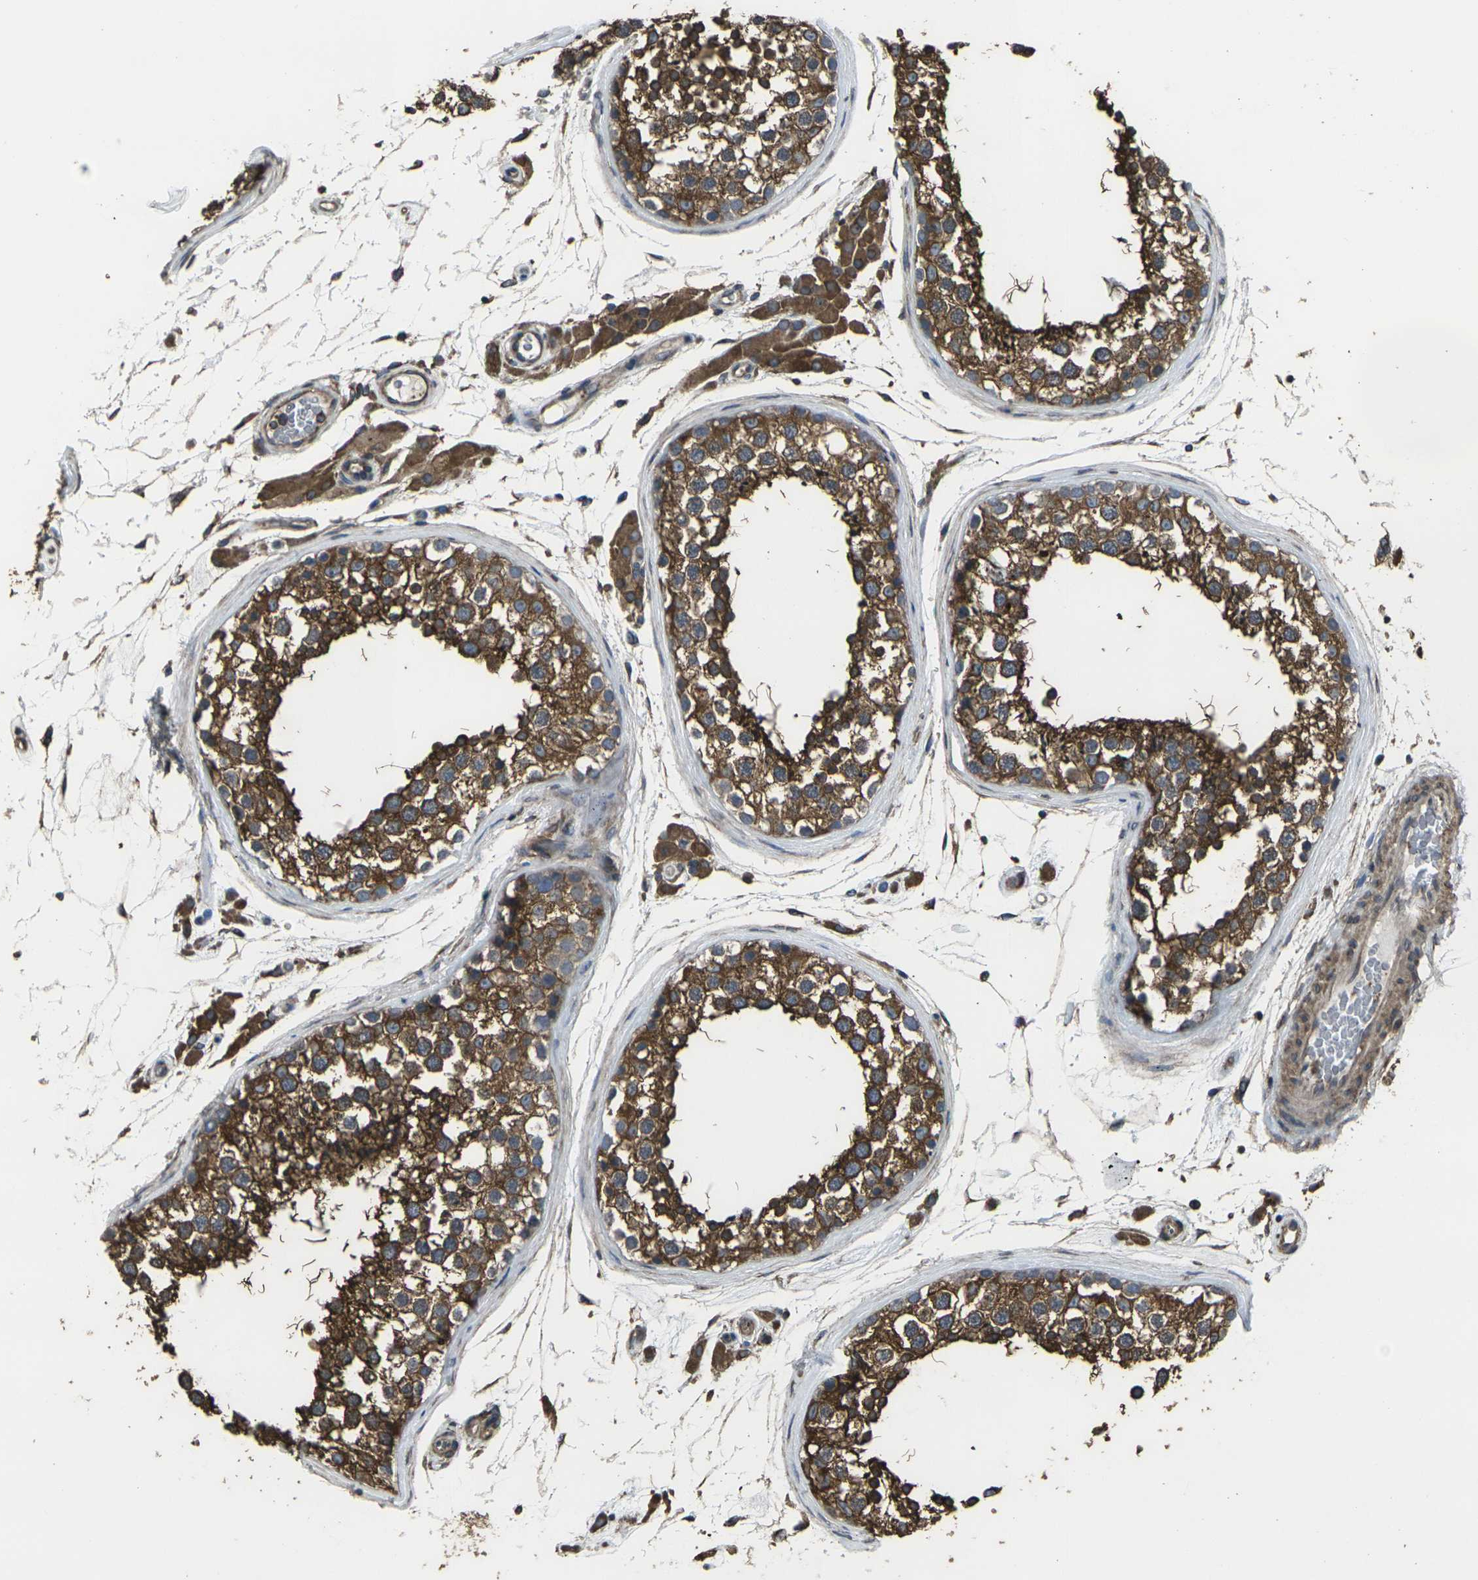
{"staining": {"intensity": "strong", "quantity": ">75%", "location": "cytoplasmic/membranous"}, "tissue": "testis", "cell_type": "Cells in seminiferous ducts", "image_type": "normal", "snomed": [{"axis": "morphology", "description": "Normal tissue, NOS"}, {"axis": "topography", "description": "Testis"}], "caption": "The image exhibits immunohistochemical staining of normal testis. There is strong cytoplasmic/membranous positivity is present in approximately >75% of cells in seminiferous ducts.", "gene": "PRKACB", "patient": {"sex": "male", "age": 46}}